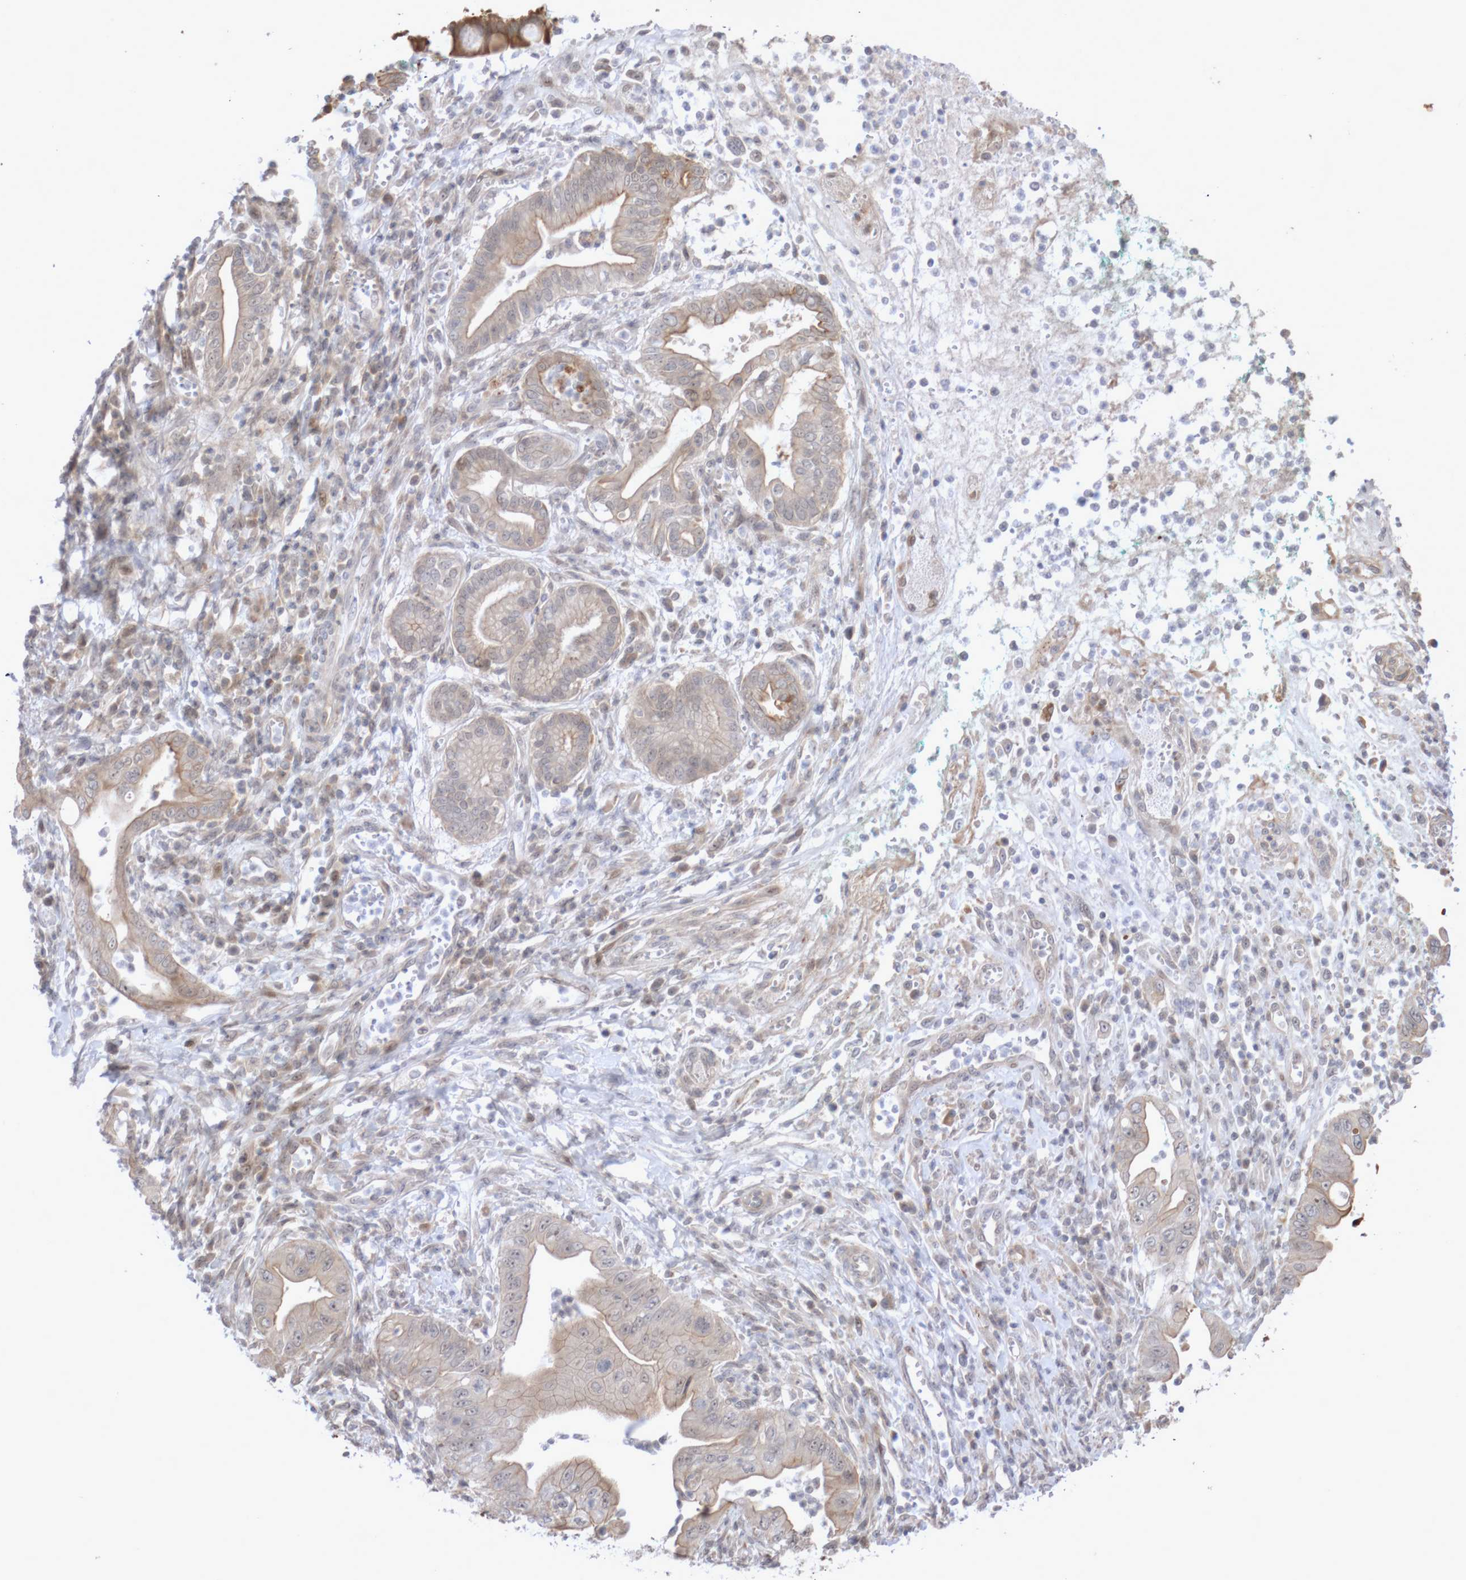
{"staining": {"intensity": "weak", "quantity": "<25%", "location": "cytoplasmic/membranous"}, "tissue": "pancreatic cancer", "cell_type": "Tumor cells", "image_type": "cancer", "snomed": [{"axis": "morphology", "description": "Adenocarcinoma, NOS"}, {"axis": "topography", "description": "Pancreas"}], "caption": "A histopathology image of pancreatic cancer (adenocarcinoma) stained for a protein reveals no brown staining in tumor cells.", "gene": "DPH7", "patient": {"sex": "male", "age": 78}}